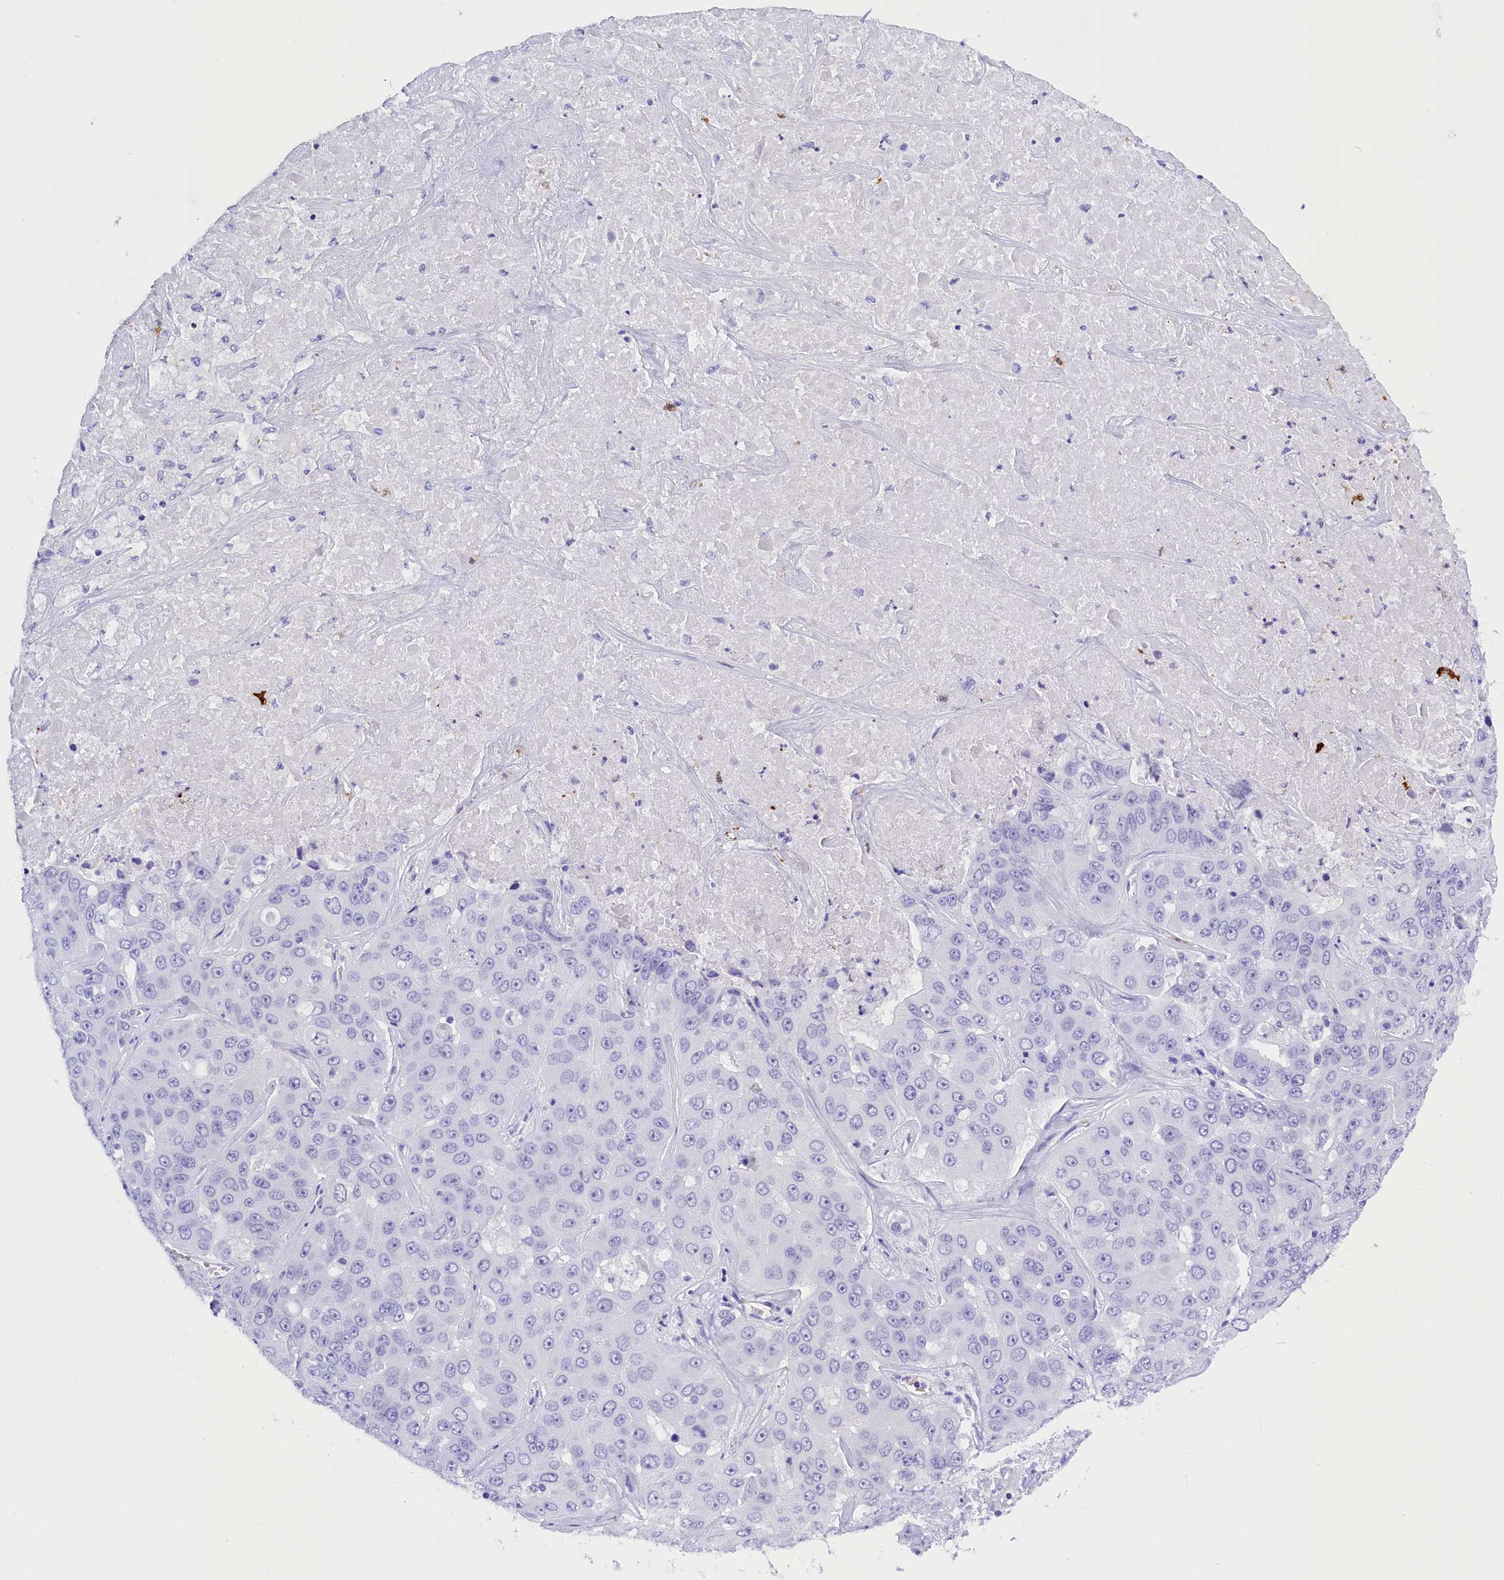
{"staining": {"intensity": "negative", "quantity": "none", "location": "none"}, "tissue": "liver cancer", "cell_type": "Tumor cells", "image_type": "cancer", "snomed": [{"axis": "morphology", "description": "Cholangiocarcinoma"}, {"axis": "topography", "description": "Liver"}], "caption": "Micrograph shows no protein staining in tumor cells of liver cancer (cholangiocarcinoma) tissue.", "gene": "CLC", "patient": {"sex": "female", "age": 52}}